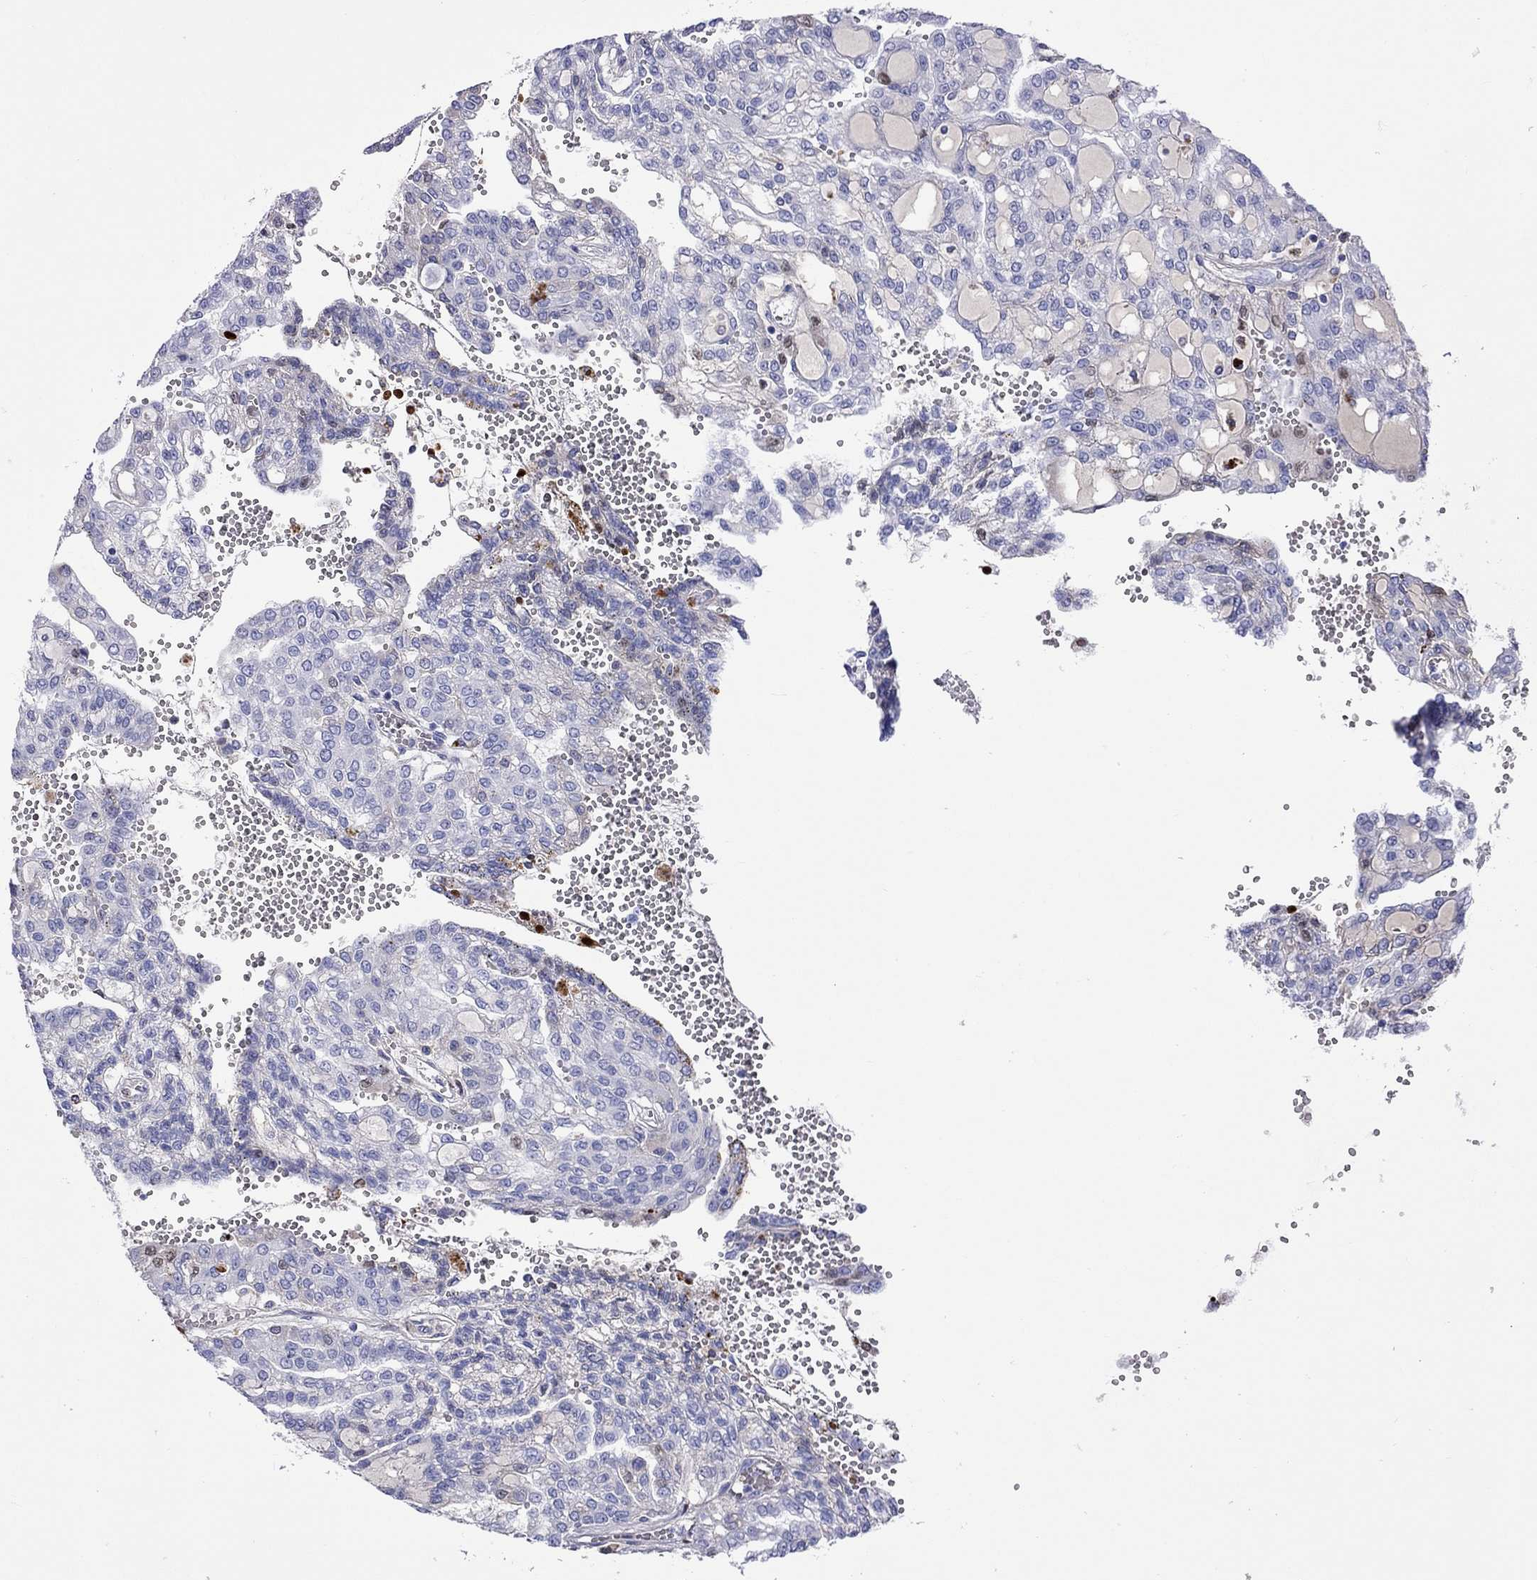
{"staining": {"intensity": "negative", "quantity": "none", "location": "none"}, "tissue": "renal cancer", "cell_type": "Tumor cells", "image_type": "cancer", "snomed": [{"axis": "morphology", "description": "Adenocarcinoma, NOS"}, {"axis": "topography", "description": "Kidney"}], "caption": "This is a photomicrograph of immunohistochemistry (IHC) staining of renal cancer (adenocarcinoma), which shows no expression in tumor cells.", "gene": "SERPINA3", "patient": {"sex": "male", "age": 63}}